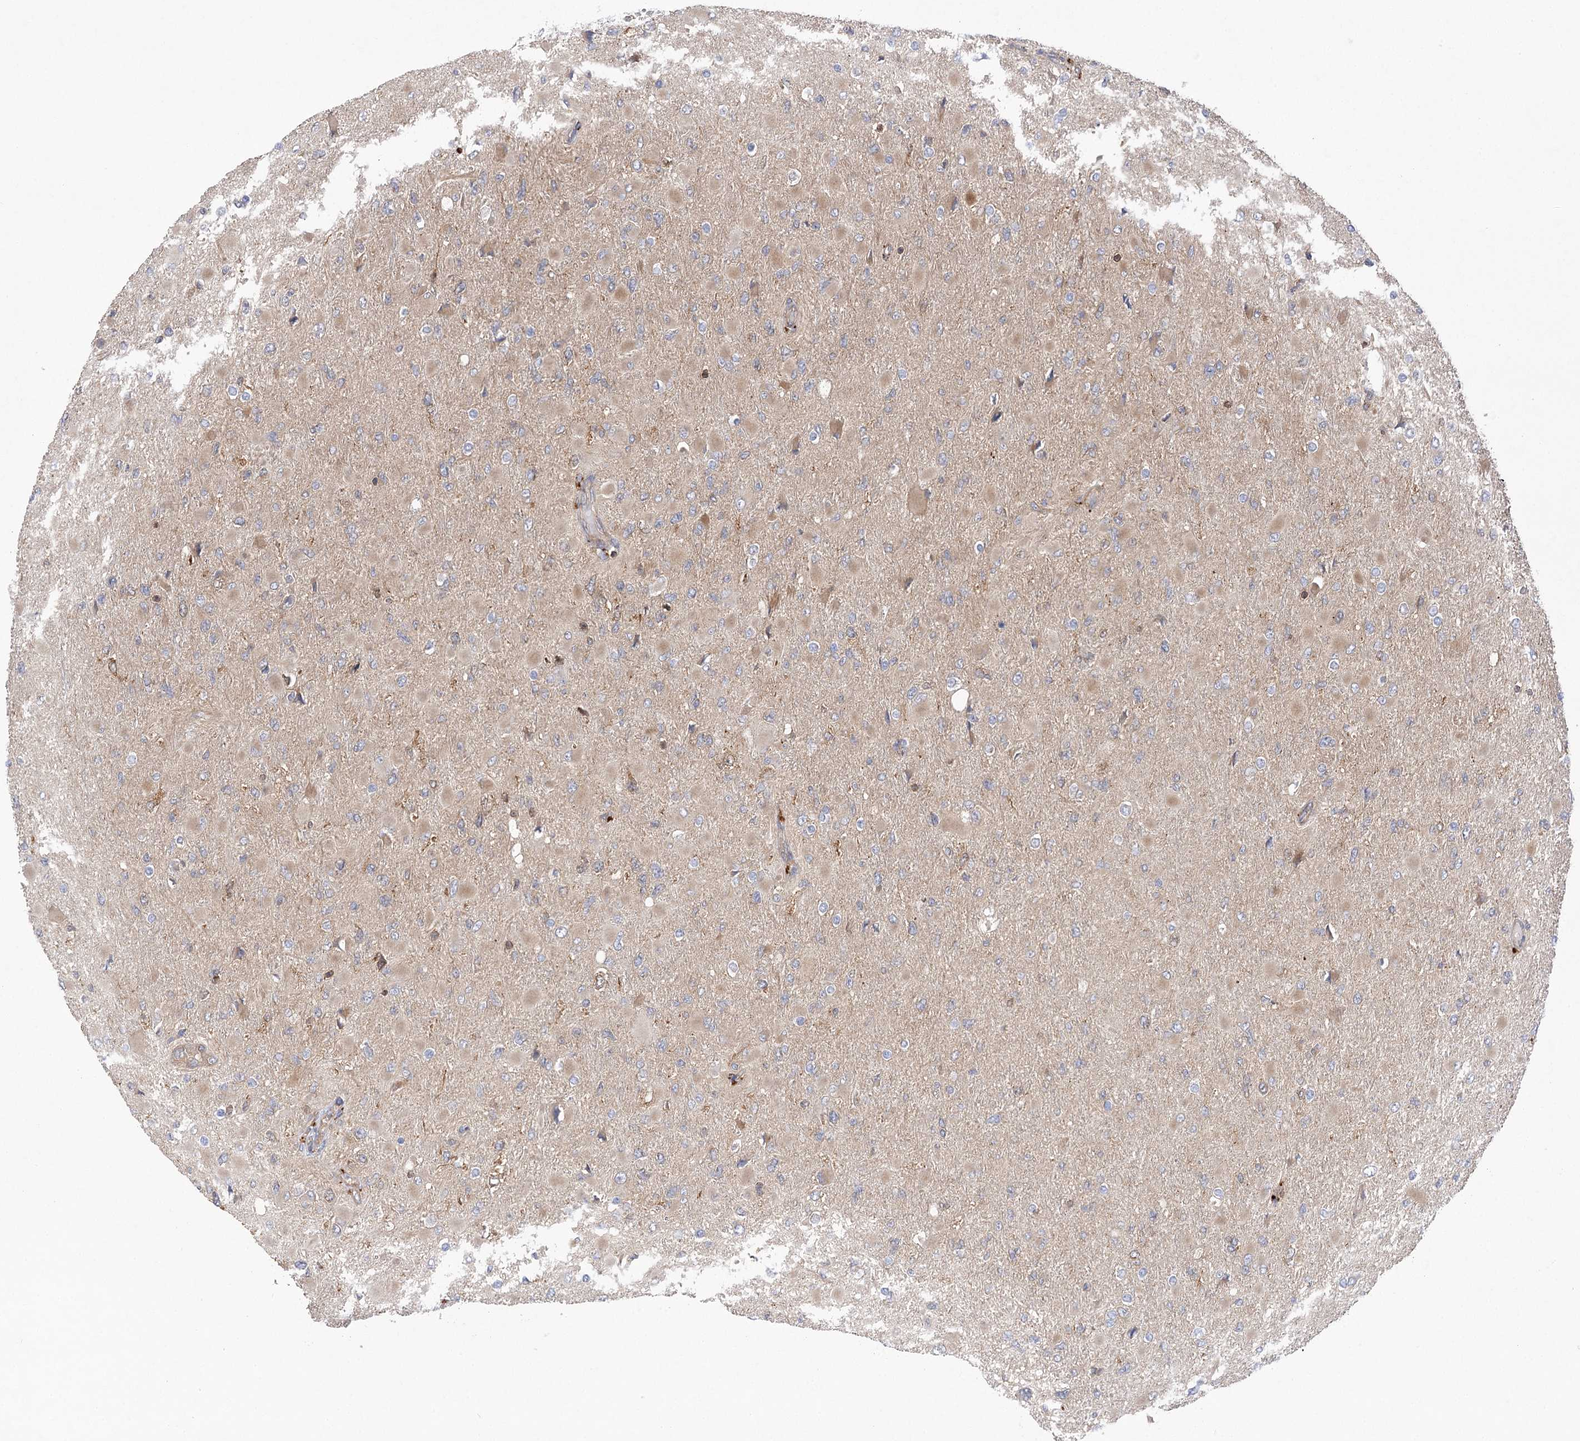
{"staining": {"intensity": "negative", "quantity": "none", "location": "none"}, "tissue": "glioma", "cell_type": "Tumor cells", "image_type": "cancer", "snomed": [{"axis": "morphology", "description": "Glioma, malignant, High grade"}, {"axis": "topography", "description": "Cerebral cortex"}], "caption": "Malignant high-grade glioma was stained to show a protein in brown. There is no significant expression in tumor cells. (DAB (3,3'-diaminobenzidine) immunohistochemistry visualized using brightfield microscopy, high magnification).", "gene": "VPS37B", "patient": {"sex": "female", "age": 36}}